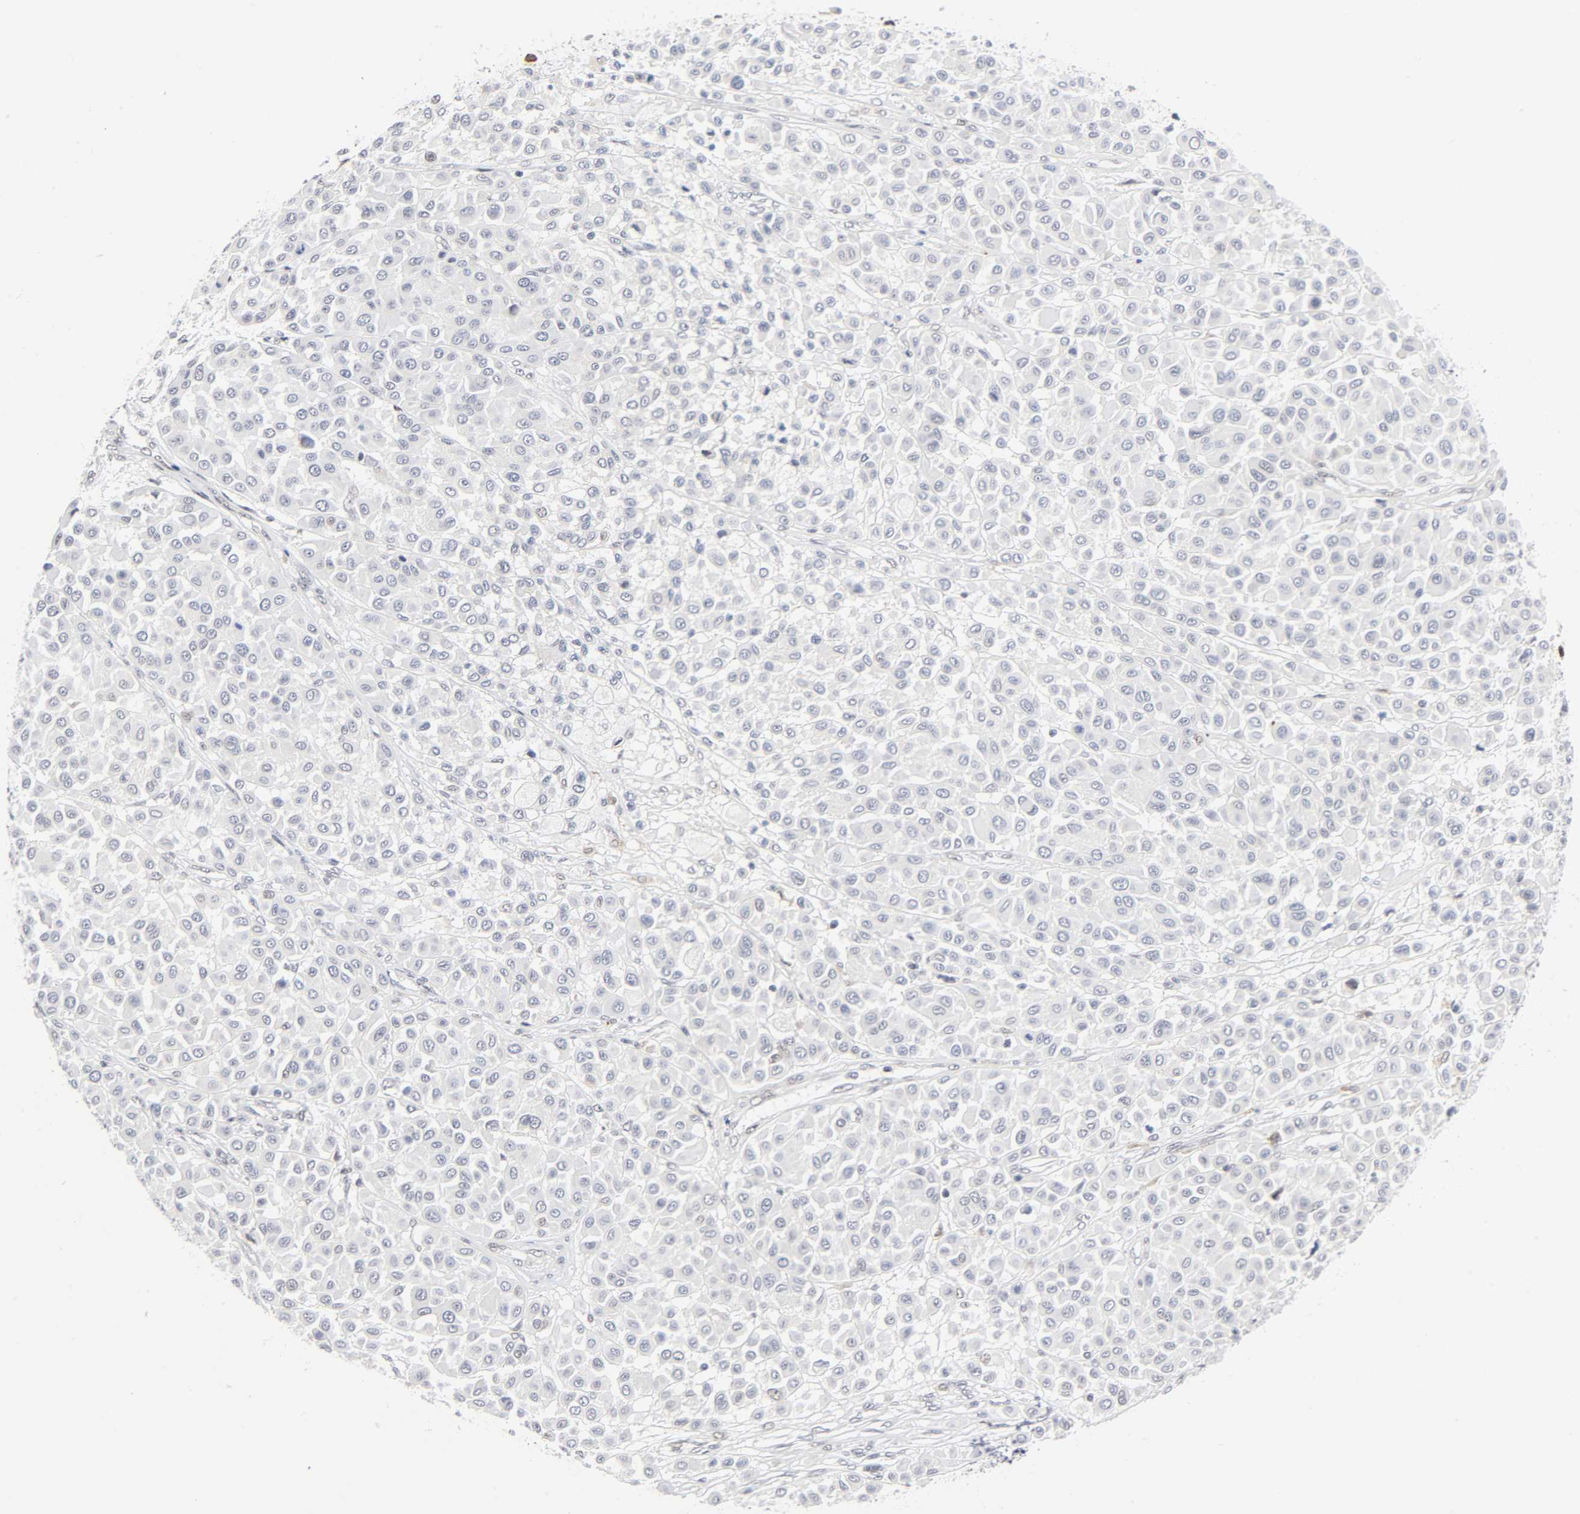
{"staining": {"intensity": "negative", "quantity": "none", "location": "none"}, "tissue": "melanoma", "cell_type": "Tumor cells", "image_type": "cancer", "snomed": [{"axis": "morphology", "description": "Malignant melanoma, Metastatic site"}, {"axis": "topography", "description": "Soft tissue"}], "caption": "Malignant melanoma (metastatic site) stained for a protein using IHC displays no expression tumor cells.", "gene": "DIDO1", "patient": {"sex": "male", "age": 41}}